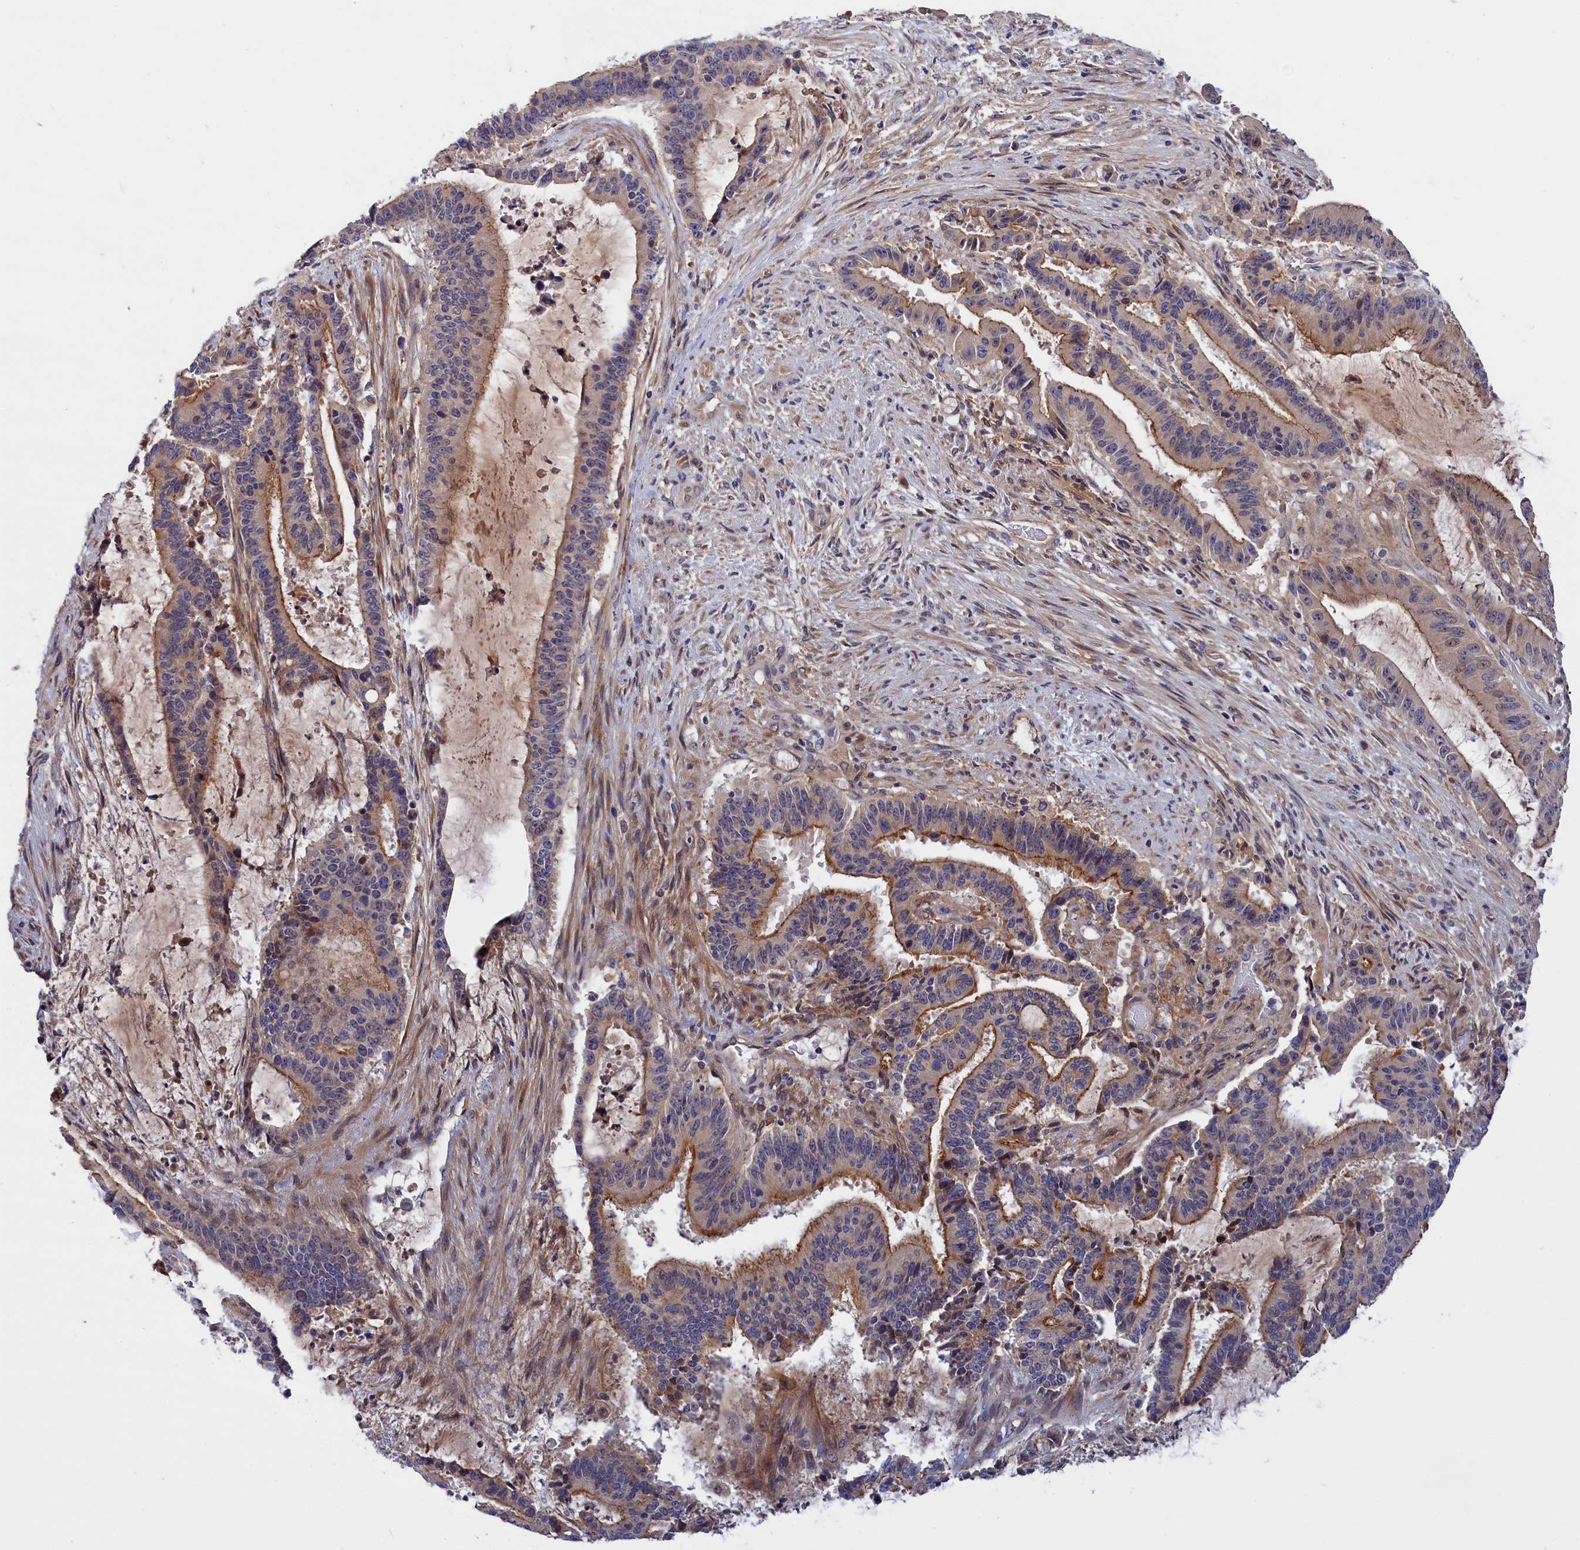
{"staining": {"intensity": "moderate", "quantity": "25%-75%", "location": "cytoplasmic/membranous"}, "tissue": "liver cancer", "cell_type": "Tumor cells", "image_type": "cancer", "snomed": [{"axis": "morphology", "description": "Normal tissue, NOS"}, {"axis": "morphology", "description": "Cholangiocarcinoma"}, {"axis": "topography", "description": "Liver"}, {"axis": "topography", "description": "Peripheral nerve tissue"}], "caption": "Protein expression analysis of human cholangiocarcinoma (liver) reveals moderate cytoplasmic/membranous positivity in approximately 25%-75% of tumor cells.", "gene": "CRACD", "patient": {"sex": "female", "age": 73}}